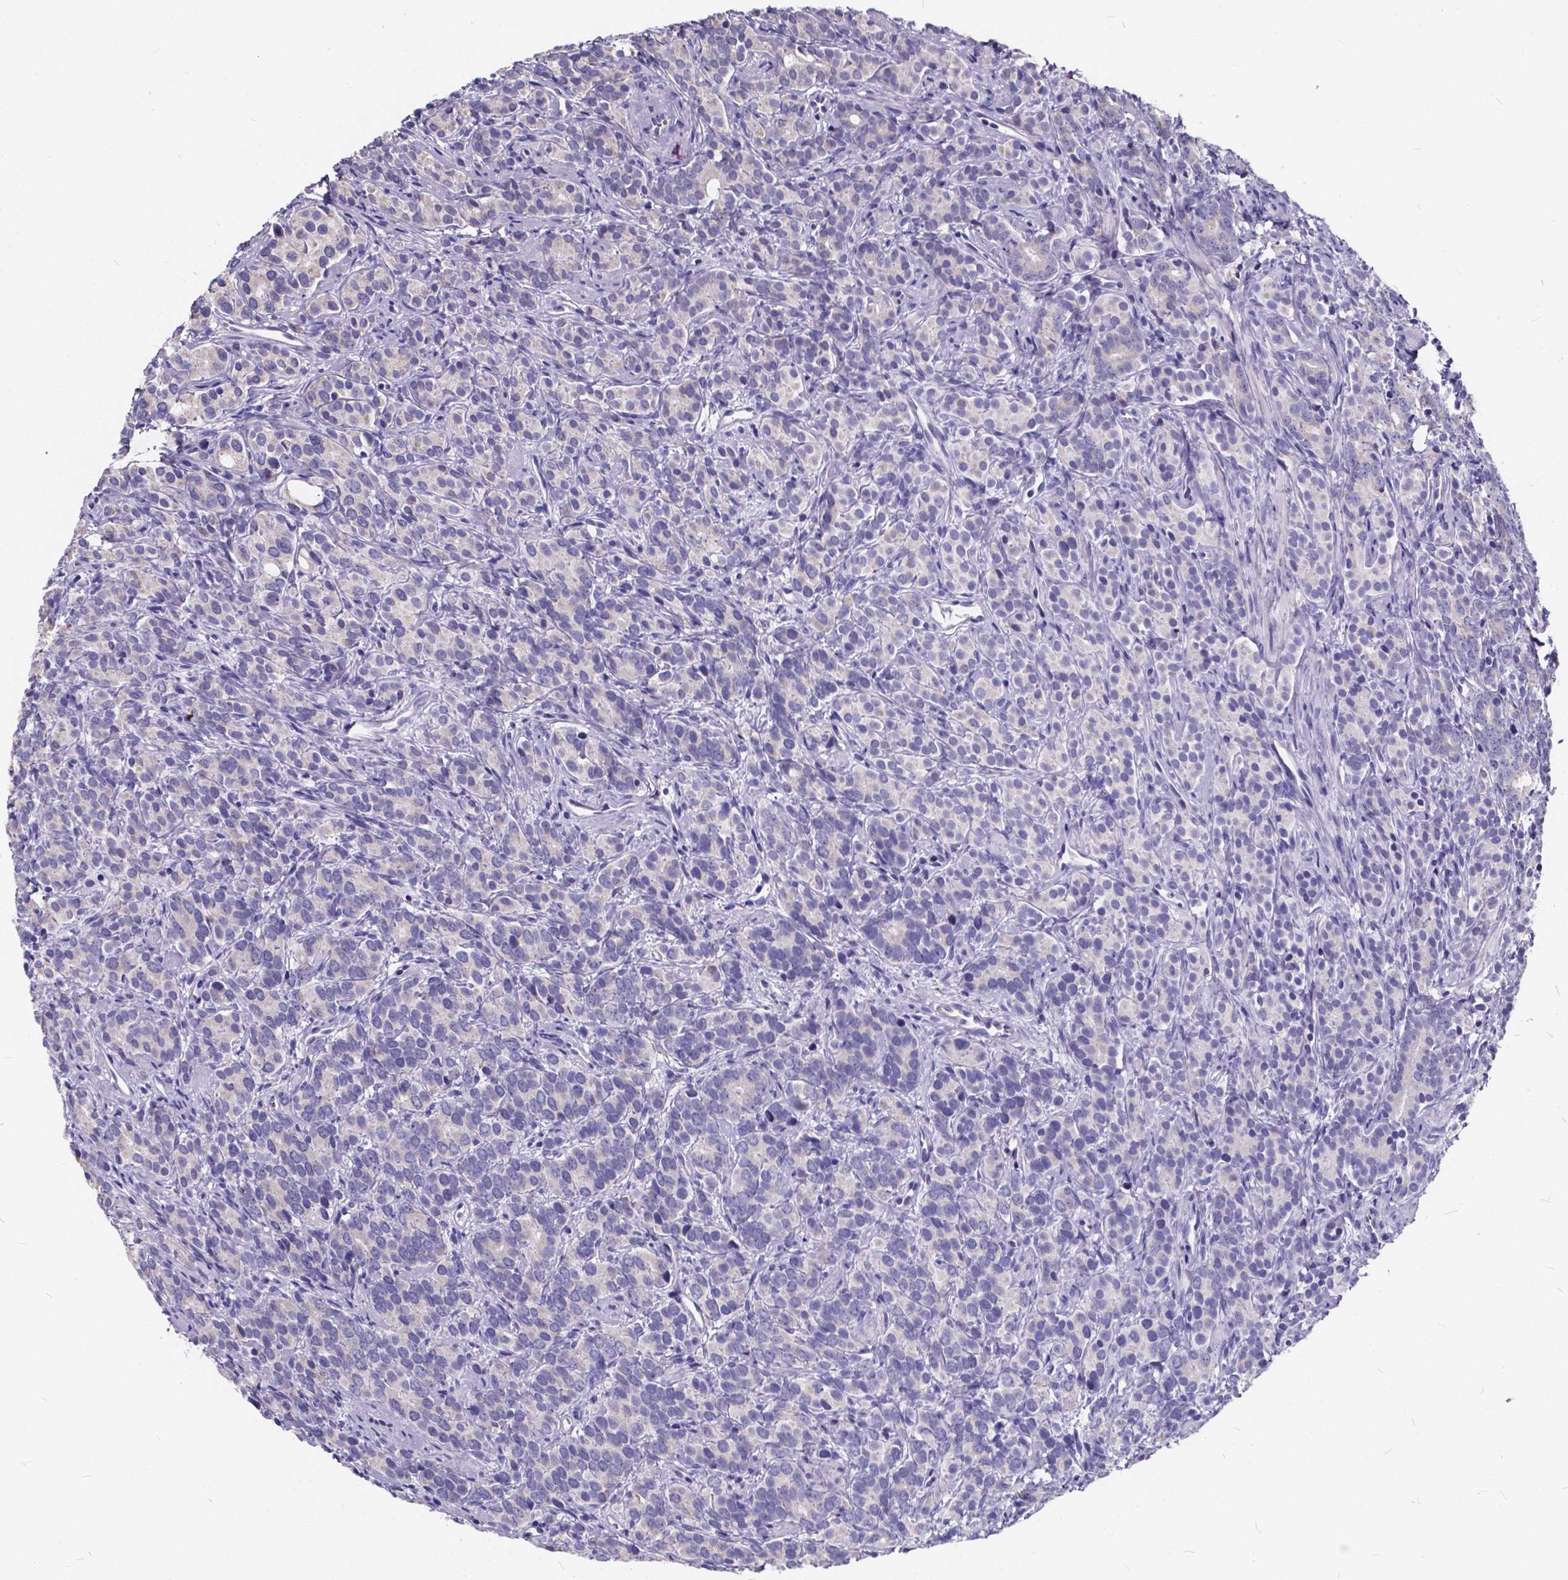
{"staining": {"intensity": "negative", "quantity": "none", "location": "none"}, "tissue": "prostate cancer", "cell_type": "Tumor cells", "image_type": "cancer", "snomed": [{"axis": "morphology", "description": "Adenocarcinoma, High grade"}, {"axis": "topography", "description": "Prostate"}], "caption": "The histopathology image displays no significant positivity in tumor cells of prostate cancer (high-grade adenocarcinoma). Nuclei are stained in blue.", "gene": "SPEF2", "patient": {"sex": "male", "age": 84}}